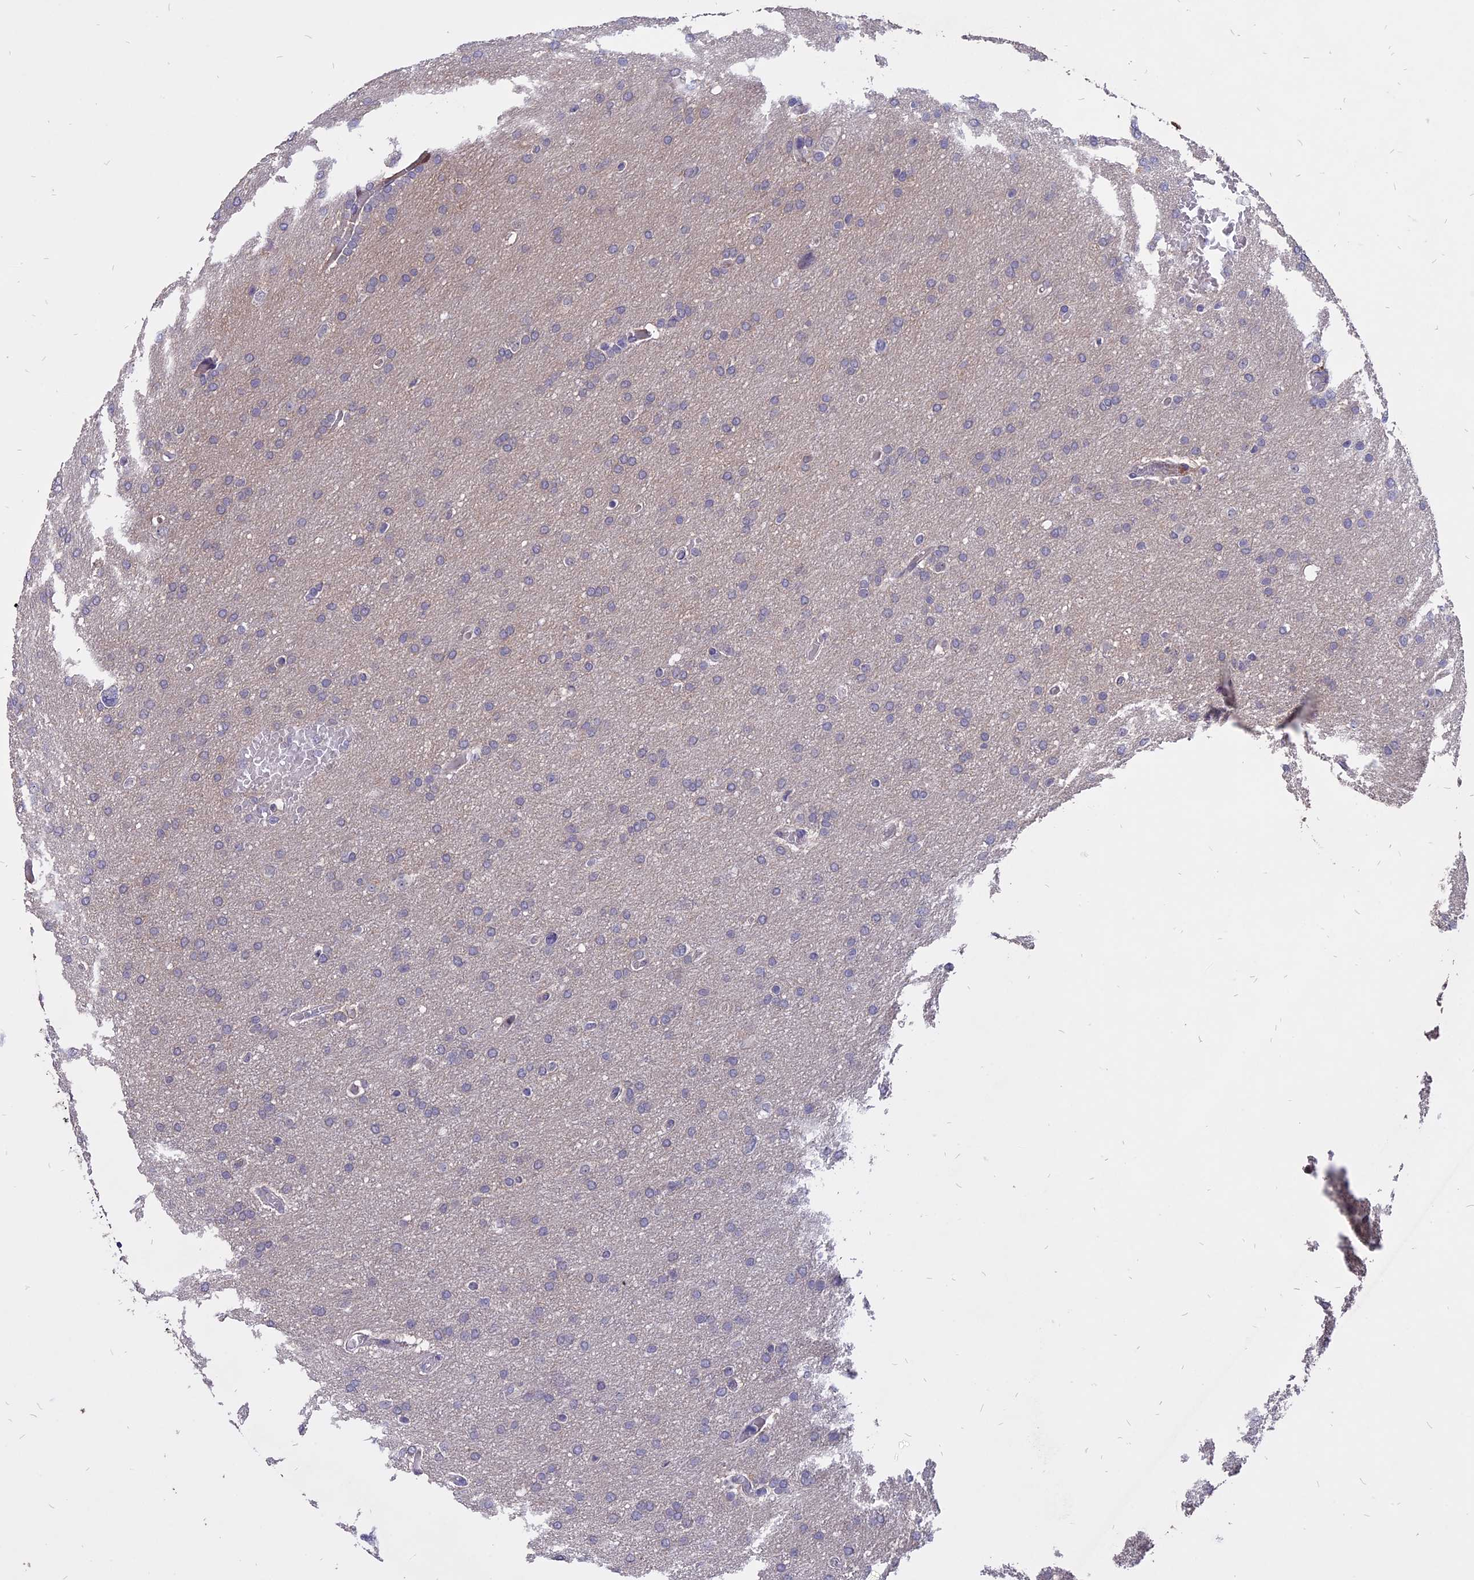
{"staining": {"intensity": "negative", "quantity": "none", "location": "none"}, "tissue": "glioma", "cell_type": "Tumor cells", "image_type": "cancer", "snomed": [{"axis": "morphology", "description": "Glioma, malignant, High grade"}, {"axis": "topography", "description": "Cerebral cortex"}], "caption": "An immunohistochemistry photomicrograph of glioma is shown. There is no staining in tumor cells of glioma. (Brightfield microscopy of DAB (3,3'-diaminobenzidine) immunohistochemistry (IHC) at high magnification).", "gene": "TMEM263", "patient": {"sex": "female", "age": 36}}